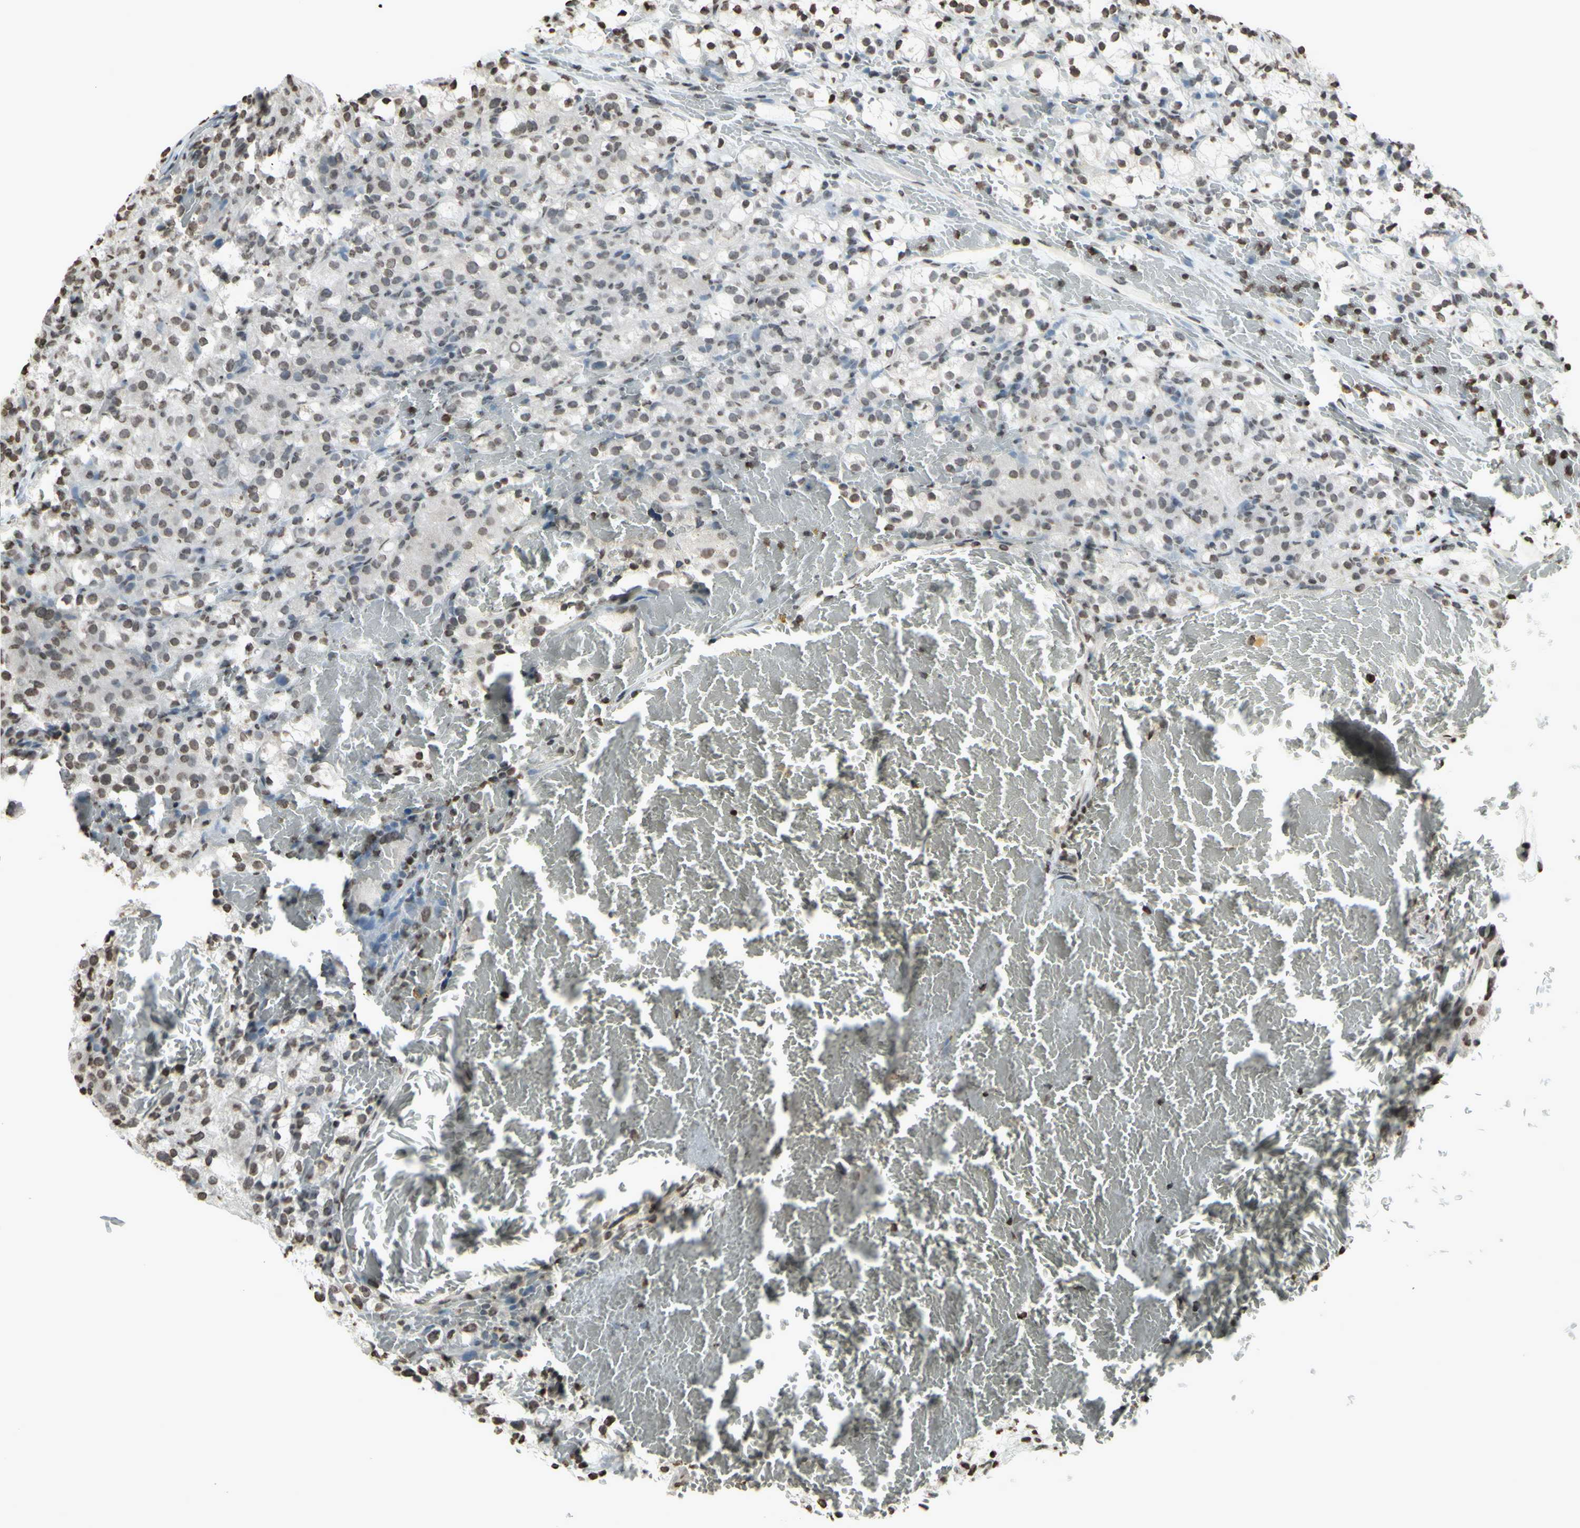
{"staining": {"intensity": "weak", "quantity": "25%-75%", "location": "nuclear"}, "tissue": "renal cancer", "cell_type": "Tumor cells", "image_type": "cancer", "snomed": [{"axis": "morphology", "description": "Adenocarcinoma, NOS"}, {"axis": "topography", "description": "Kidney"}], "caption": "This is an image of immunohistochemistry (IHC) staining of adenocarcinoma (renal), which shows weak staining in the nuclear of tumor cells.", "gene": "CD79B", "patient": {"sex": "male", "age": 61}}